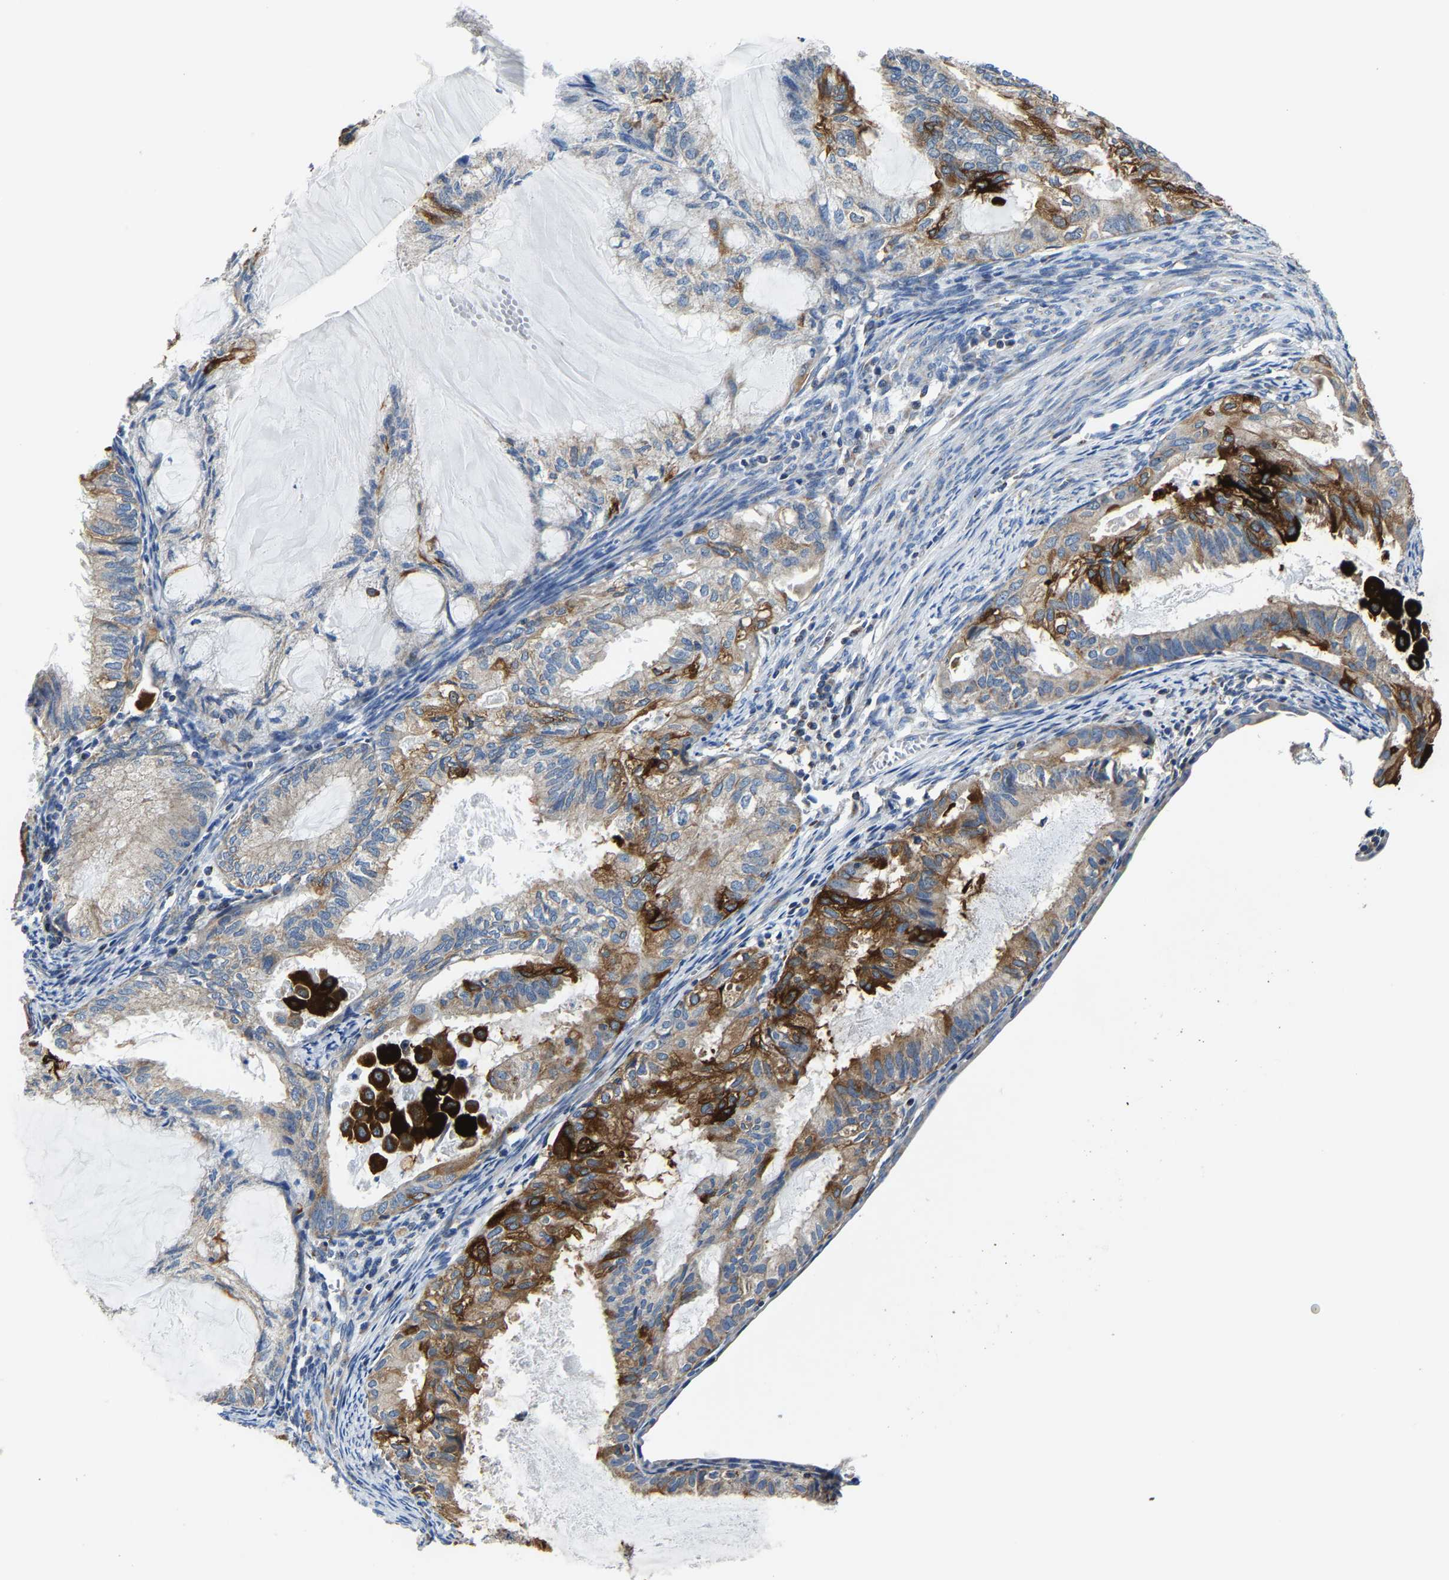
{"staining": {"intensity": "strong", "quantity": "<25%", "location": "cytoplasmic/membranous"}, "tissue": "cervical cancer", "cell_type": "Tumor cells", "image_type": "cancer", "snomed": [{"axis": "morphology", "description": "Normal tissue, NOS"}, {"axis": "morphology", "description": "Adenocarcinoma, NOS"}, {"axis": "topography", "description": "Cervix"}, {"axis": "topography", "description": "Endometrium"}], "caption": "Immunohistochemical staining of human cervical adenocarcinoma displays medium levels of strong cytoplasmic/membranous protein staining in about <25% of tumor cells.", "gene": "AGK", "patient": {"sex": "female", "age": 86}}